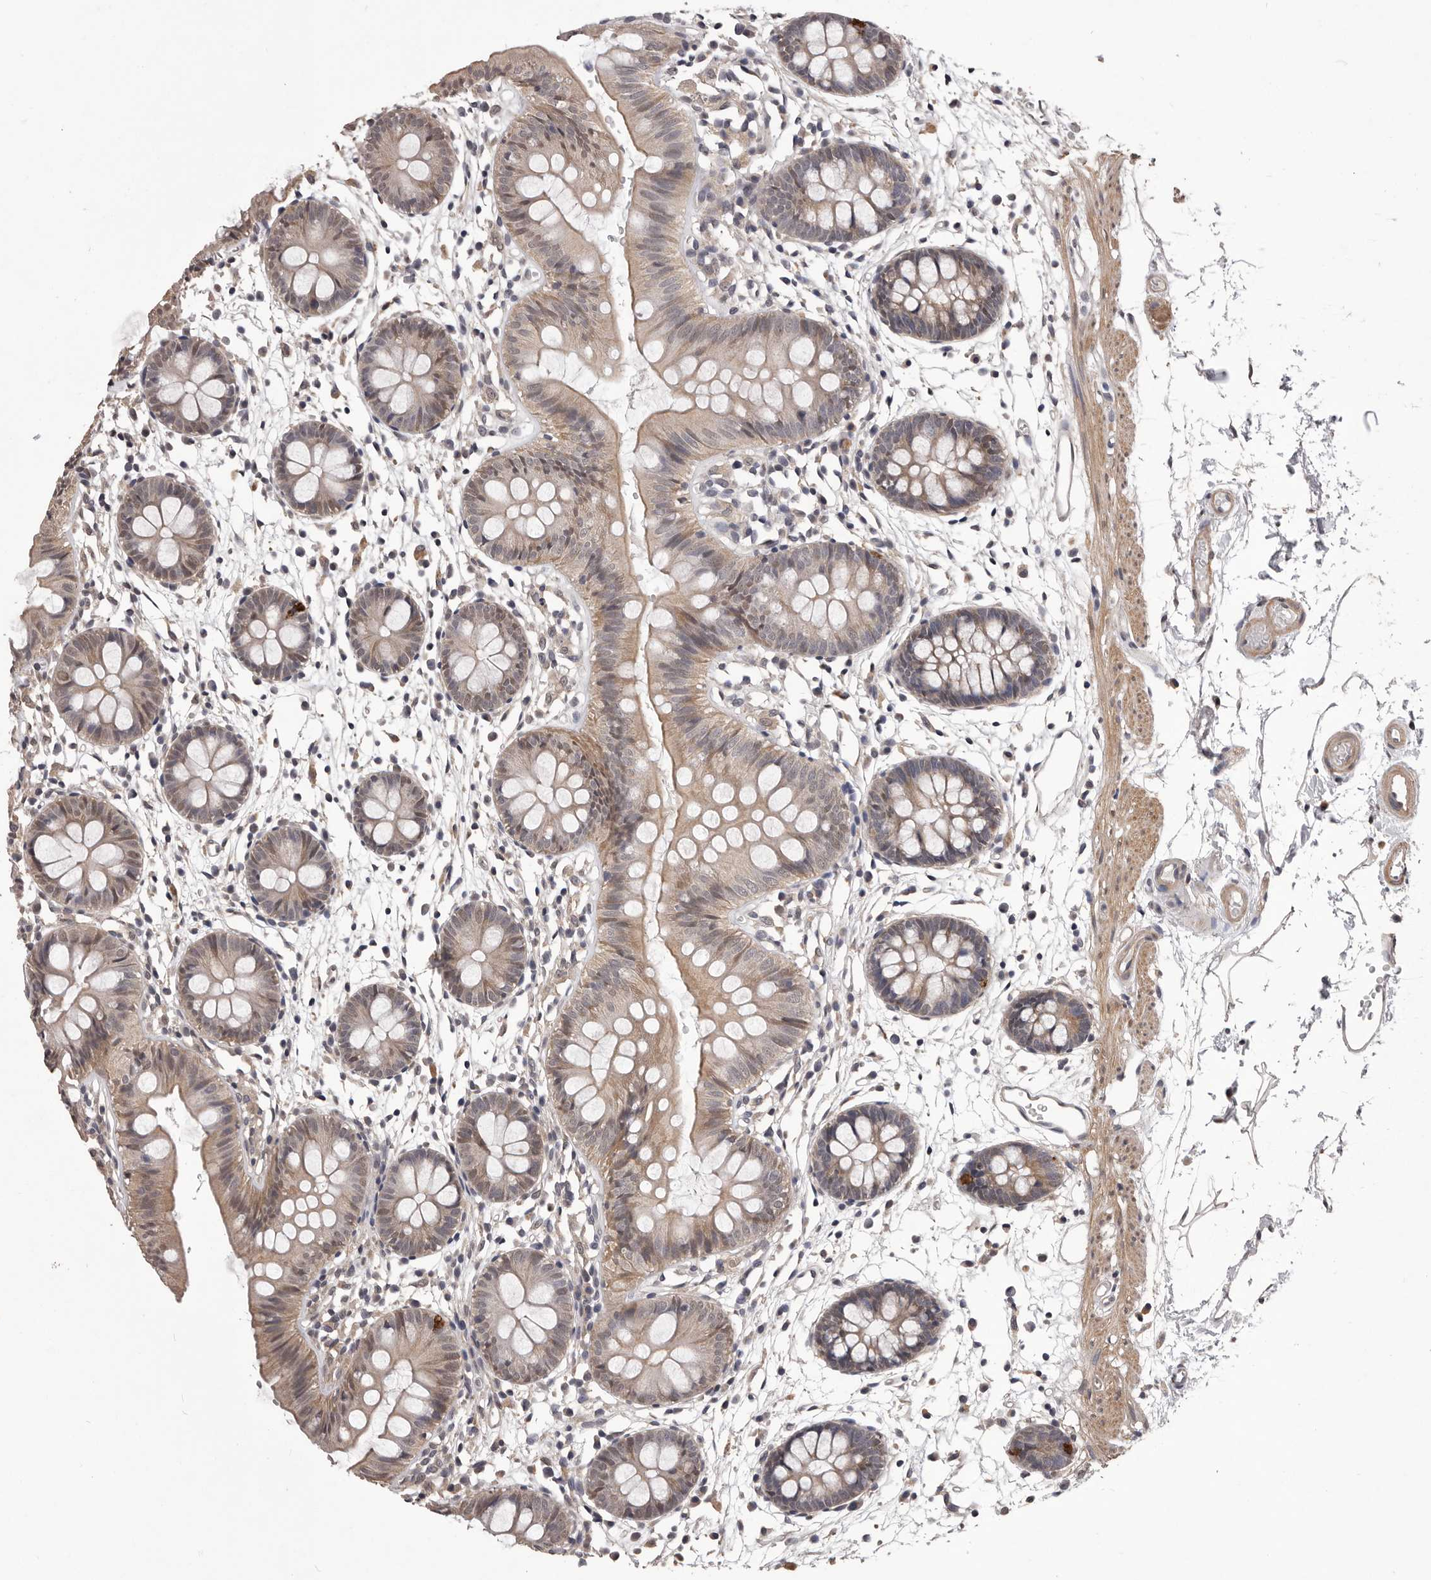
{"staining": {"intensity": "negative", "quantity": "none", "location": "none"}, "tissue": "colon", "cell_type": "Endothelial cells", "image_type": "normal", "snomed": [{"axis": "morphology", "description": "Normal tissue, NOS"}, {"axis": "topography", "description": "Colon"}], "caption": "Endothelial cells are negative for protein expression in benign human colon. (DAB (3,3'-diaminobenzidine) immunohistochemistry visualized using brightfield microscopy, high magnification).", "gene": "CELF3", "patient": {"sex": "male", "age": 56}}